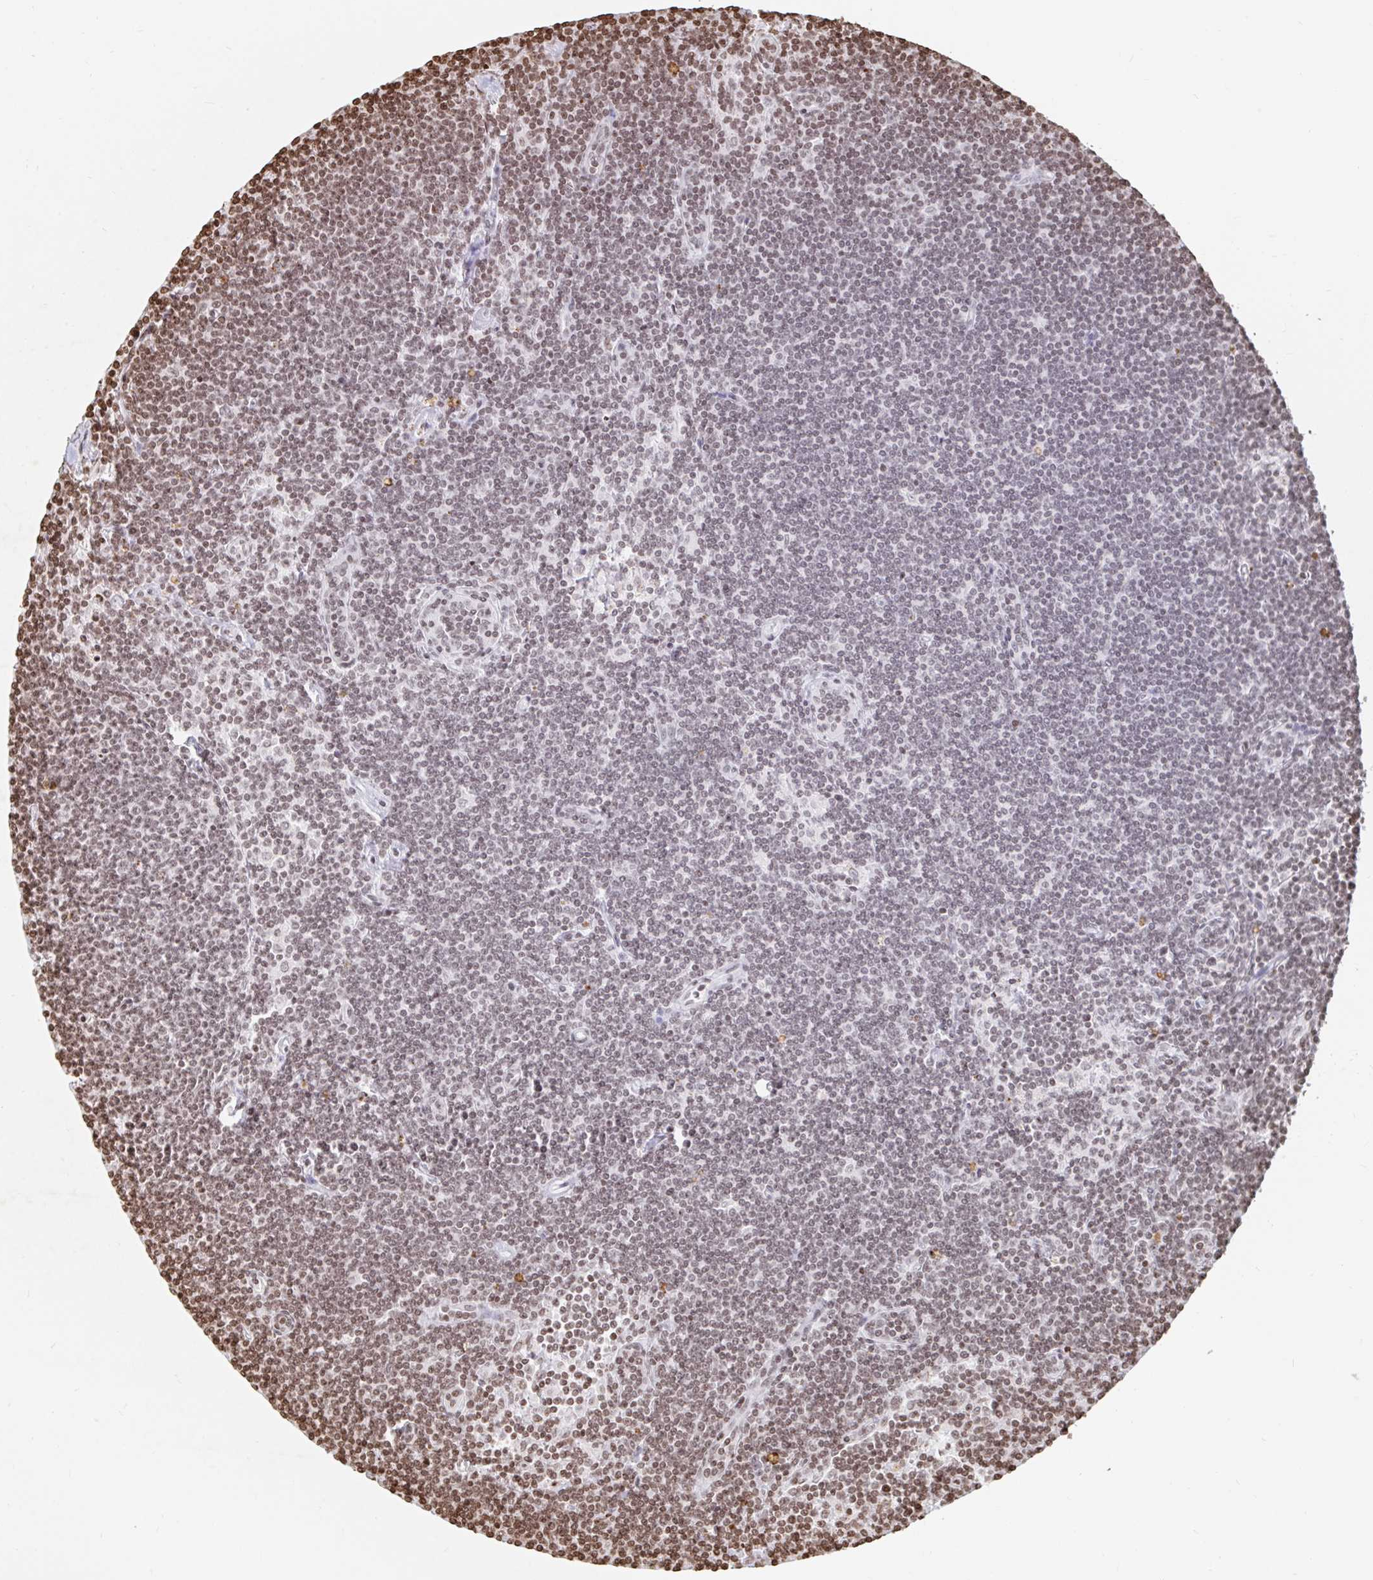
{"staining": {"intensity": "moderate", "quantity": "<25%", "location": "nuclear"}, "tissue": "lymphoma", "cell_type": "Tumor cells", "image_type": "cancer", "snomed": [{"axis": "morphology", "description": "Malignant lymphoma, non-Hodgkin's type, Low grade"}, {"axis": "topography", "description": "Lymph node"}], "caption": "Immunohistochemistry of human low-grade malignant lymphoma, non-Hodgkin's type exhibits low levels of moderate nuclear positivity in about <25% of tumor cells. (Stains: DAB in brown, nuclei in blue, Microscopy: brightfield microscopy at high magnification).", "gene": "H2BC5", "patient": {"sex": "female", "age": 73}}